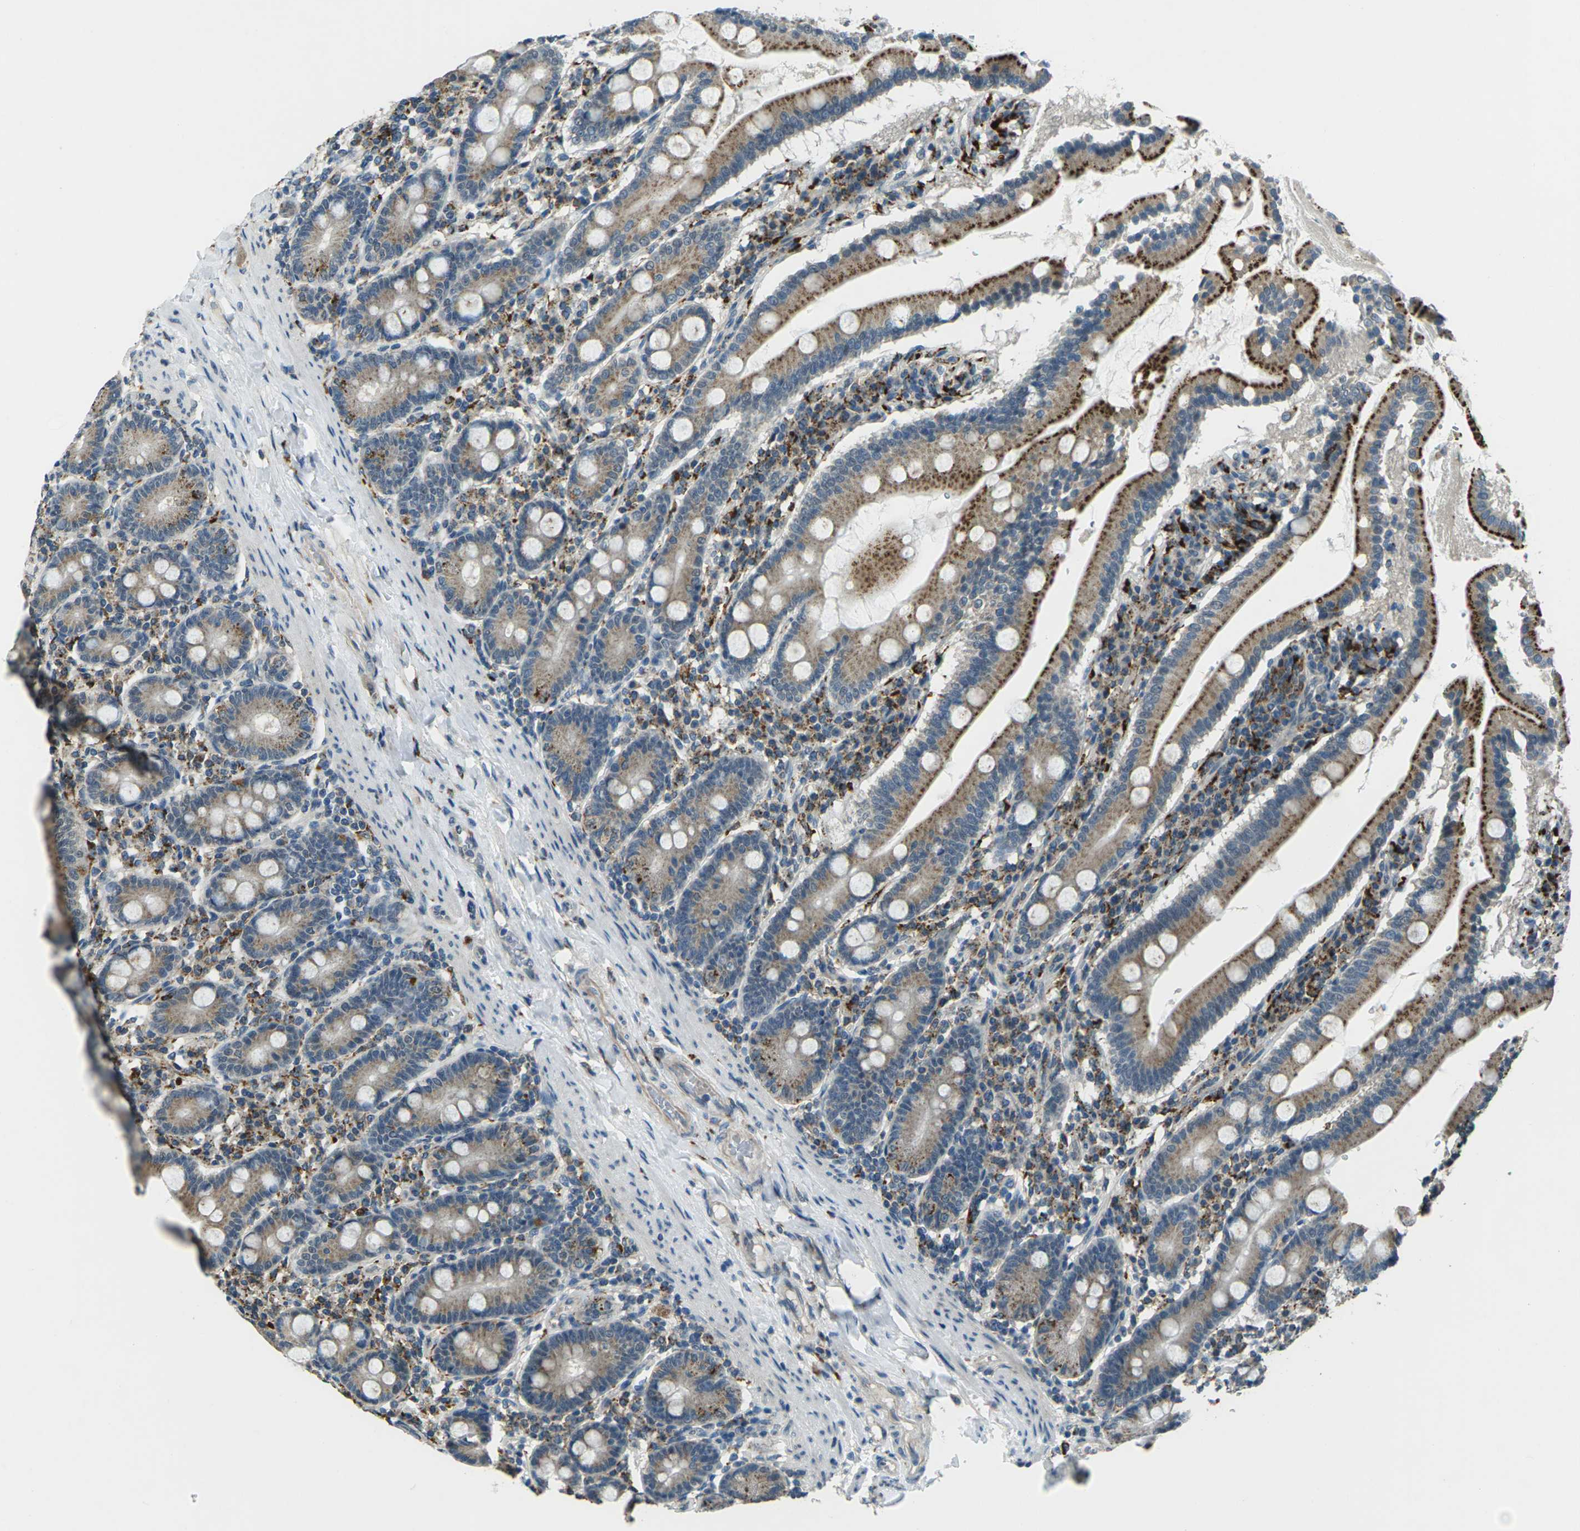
{"staining": {"intensity": "moderate", "quantity": ">75%", "location": "cytoplasmic/membranous"}, "tissue": "duodenum", "cell_type": "Glandular cells", "image_type": "normal", "snomed": [{"axis": "morphology", "description": "Normal tissue, NOS"}, {"axis": "topography", "description": "Duodenum"}], "caption": "Protein expression analysis of unremarkable human duodenum reveals moderate cytoplasmic/membranous staining in approximately >75% of glandular cells. The staining was performed using DAB, with brown indicating positive protein expression. Nuclei are stained blue with hematoxylin.", "gene": "SLC31A2", "patient": {"sex": "male", "age": 50}}